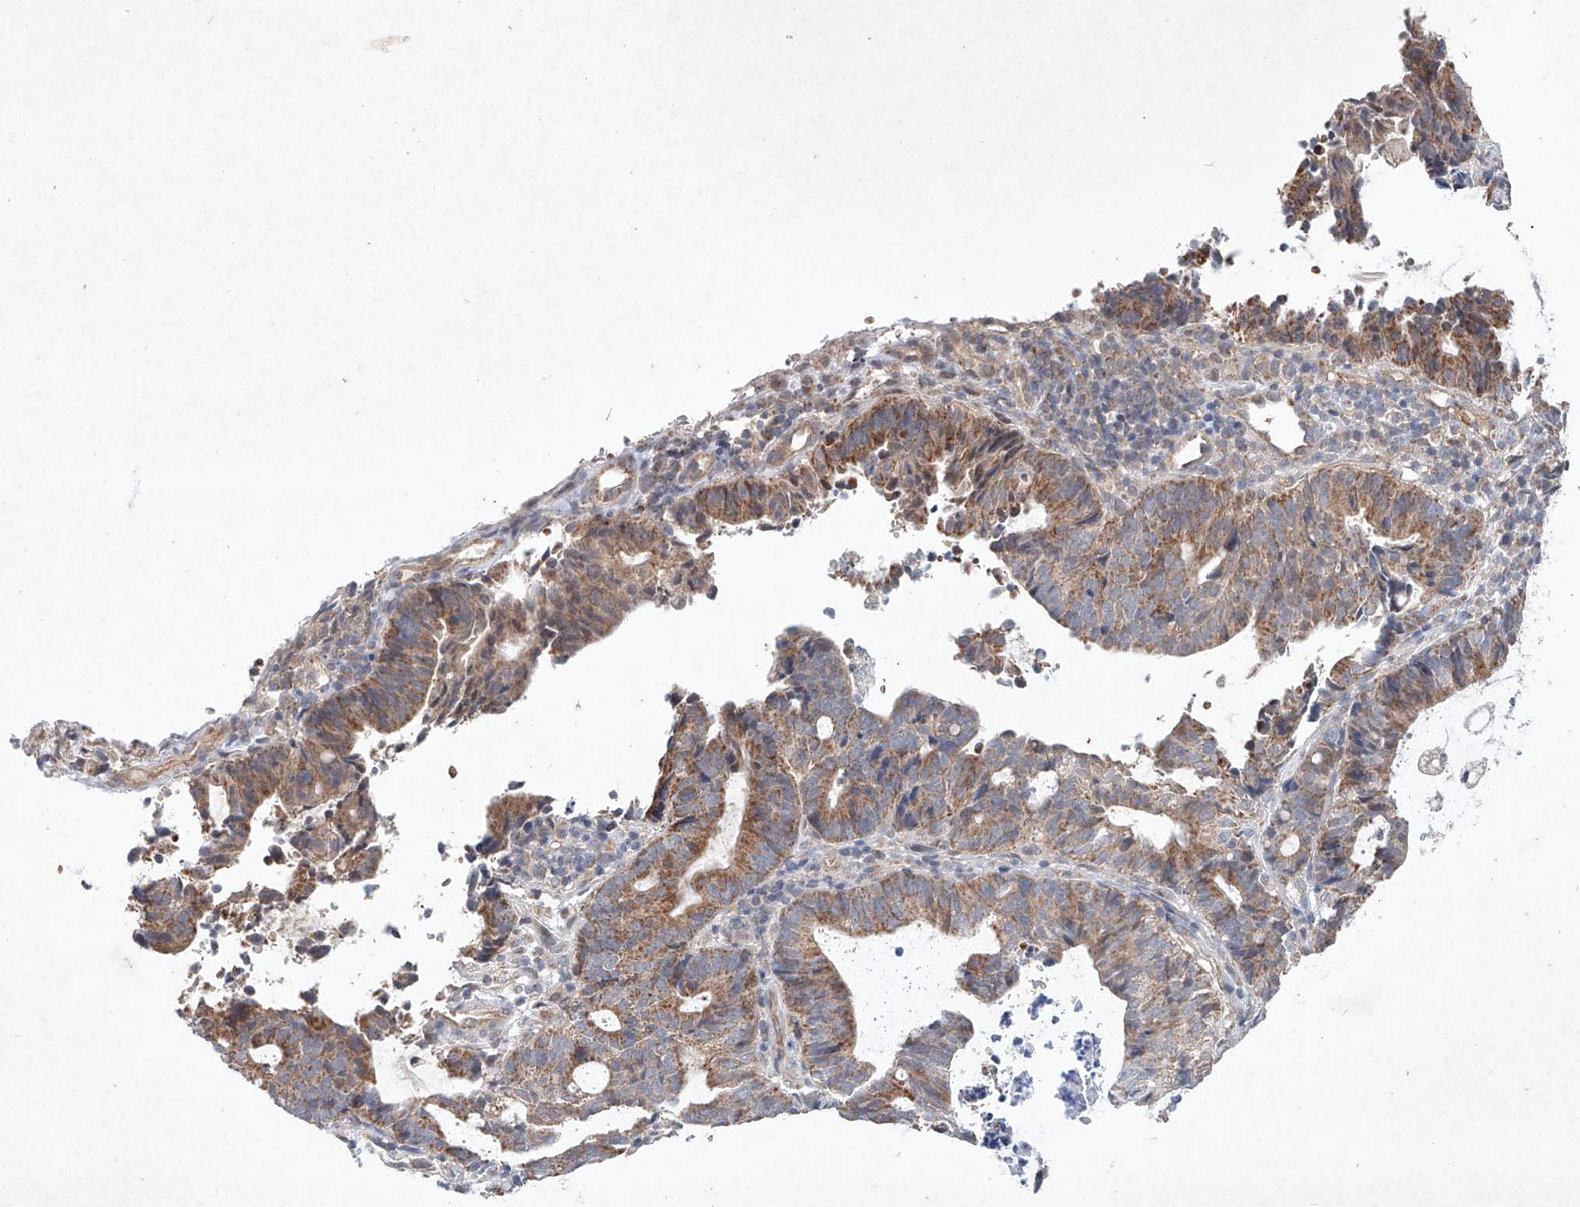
{"staining": {"intensity": "moderate", "quantity": ">75%", "location": "cytoplasmic/membranous"}, "tissue": "endometrial cancer", "cell_type": "Tumor cells", "image_type": "cancer", "snomed": [{"axis": "morphology", "description": "Adenocarcinoma, NOS"}, {"axis": "topography", "description": "Uterus"}], "caption": "High-power microscopy captured an immunohistochemistry (IHC) image of endometrial adenocarcinoma, revealing moderate cytoplasmic/membranous positivity in approximately >75% of tumor cells.", "gene": "FASTK", "patient": {"sex": "female", "age": 83}}